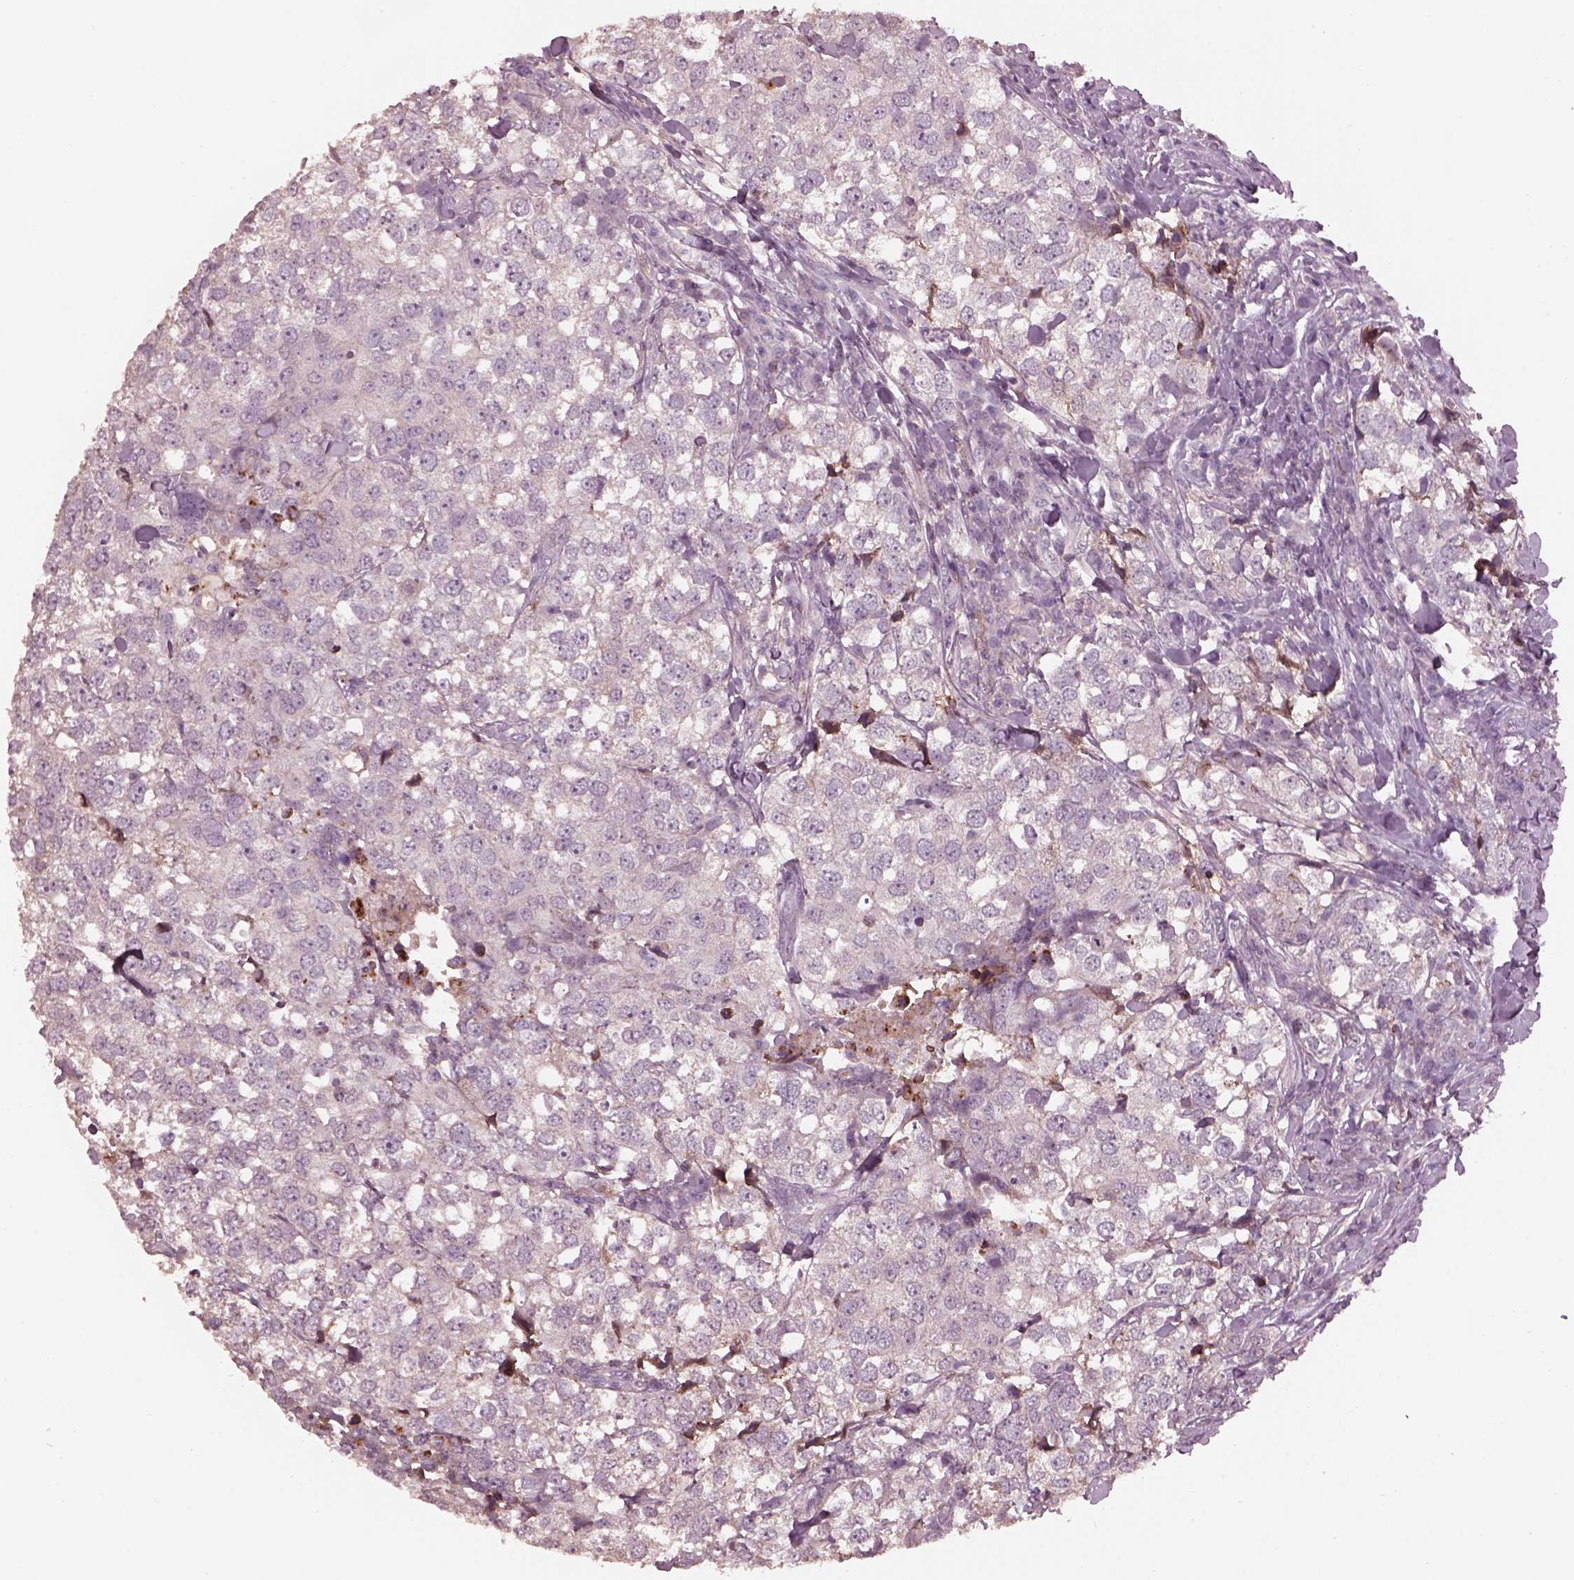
{"staining": {"intensity": "negative", "quantity": "none", "location": "none"}, "tissue": "breast cancer", "cell_type": "Tumor cells", "image_type": "cancer", "snomed": [{"axis": "morphology", "description": "Duct carcinoma"}, {"axis": "topography", "description": "Breast"}], "caption": "IHC histopathology image of breast cancer stained for a protein (brown), which shows no staining in tumor cells.", "gene": "SRI", "patient": {"sex": "female", "age": 30}}